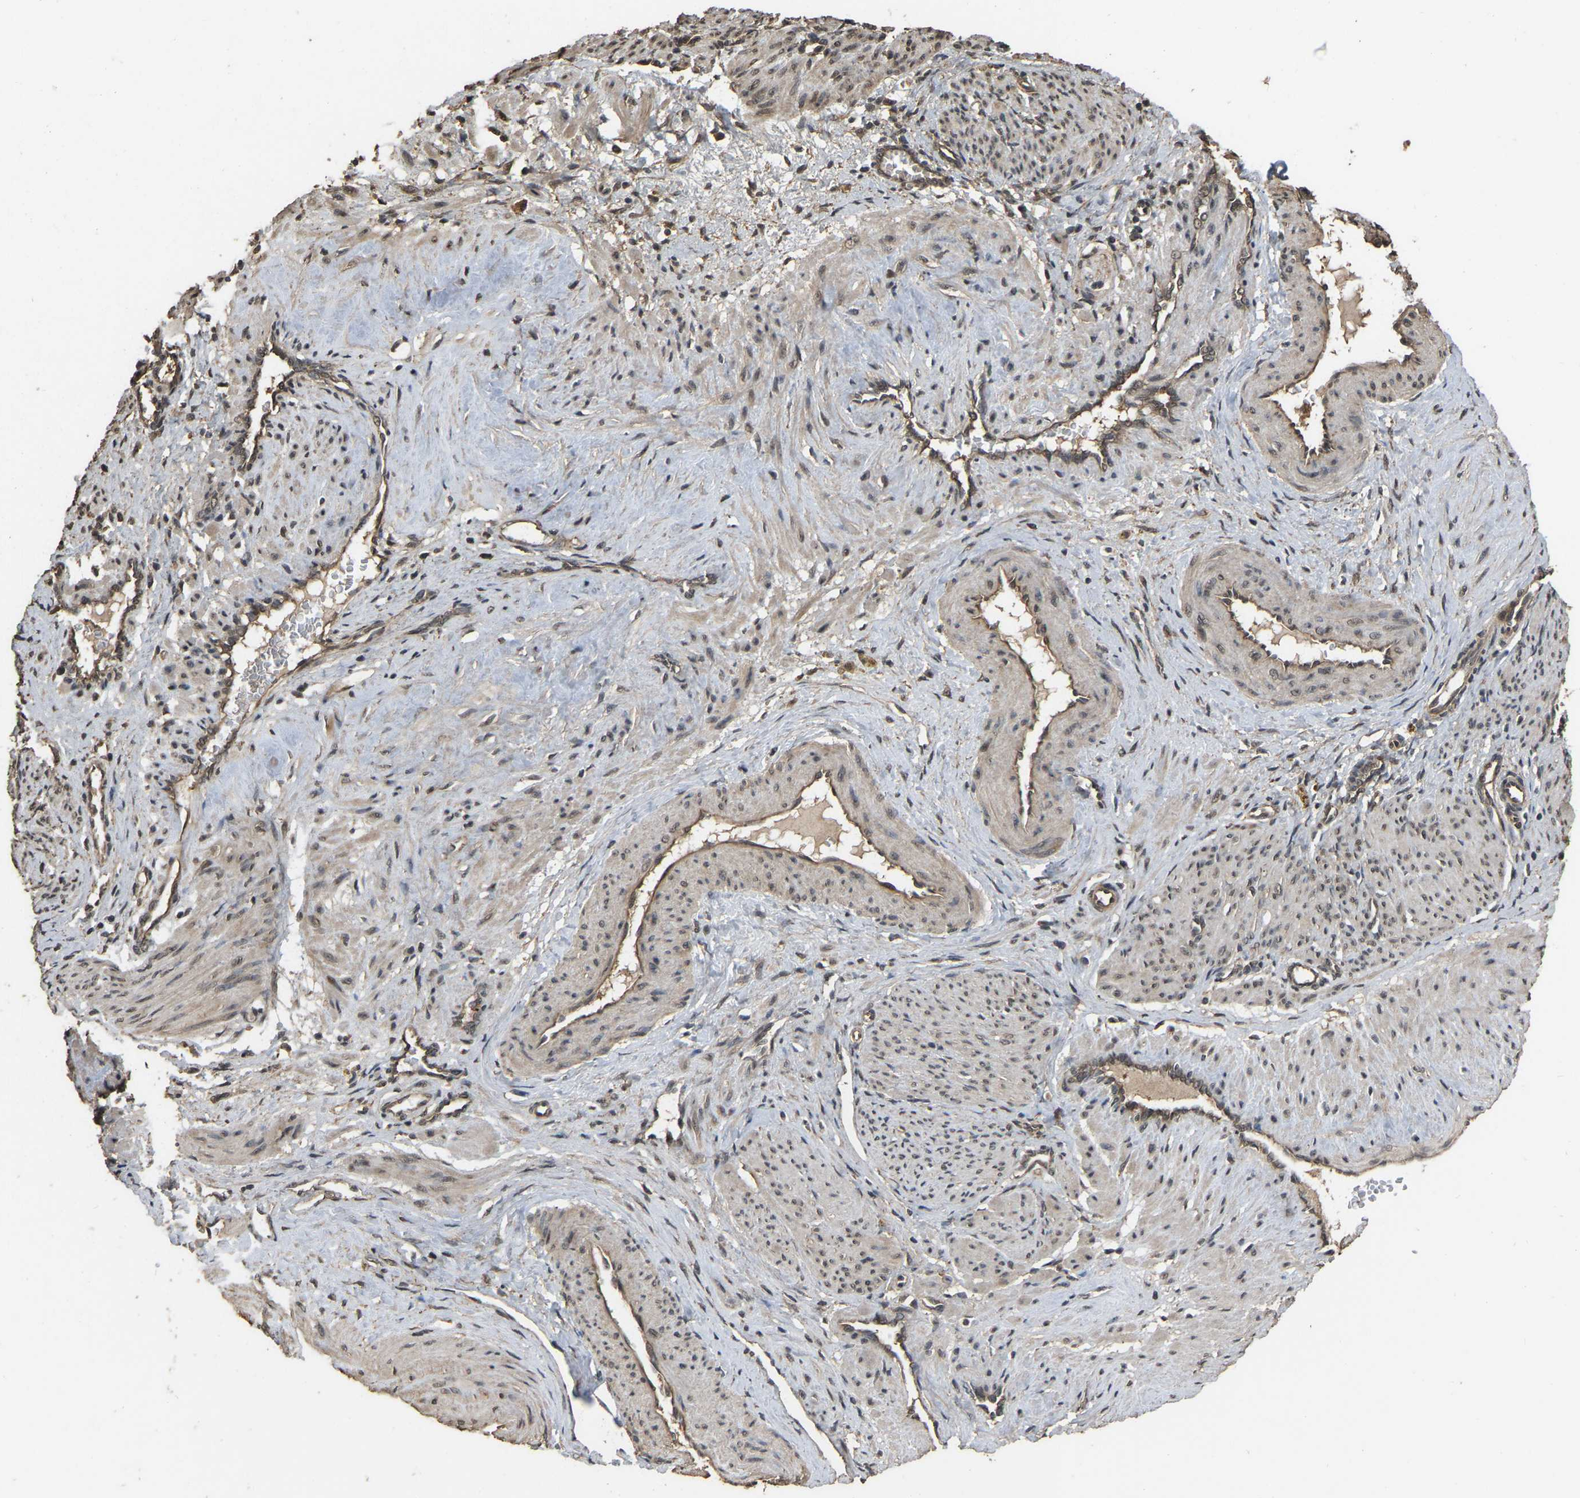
{"staining": {"intensity": "weak", "quantity": "25%-75%", "location": "cytoplasmic/membranous,nuclear"}, "tissue": "smooth muscle", "cell_type": "Smooth muscle cells", "image_type": "normal", "snomed": [{"axis": "morphology", "description": "Normal tissue, NOS"}, {"axis": "topography", "description": "Endometrium"}], "caption": "A low amount of weak cytoplasmic/membranous,nuclear staining is identified in approximately 25%-75% of smooth muscle cells in normal smooth muscle. (Stains: DAB in brown, nuclei in blue, Microscopy: brightfield microscopy at high magnification).", "gene": "ARHGAP23", "patient": {"sex": "female", "age": 33}}